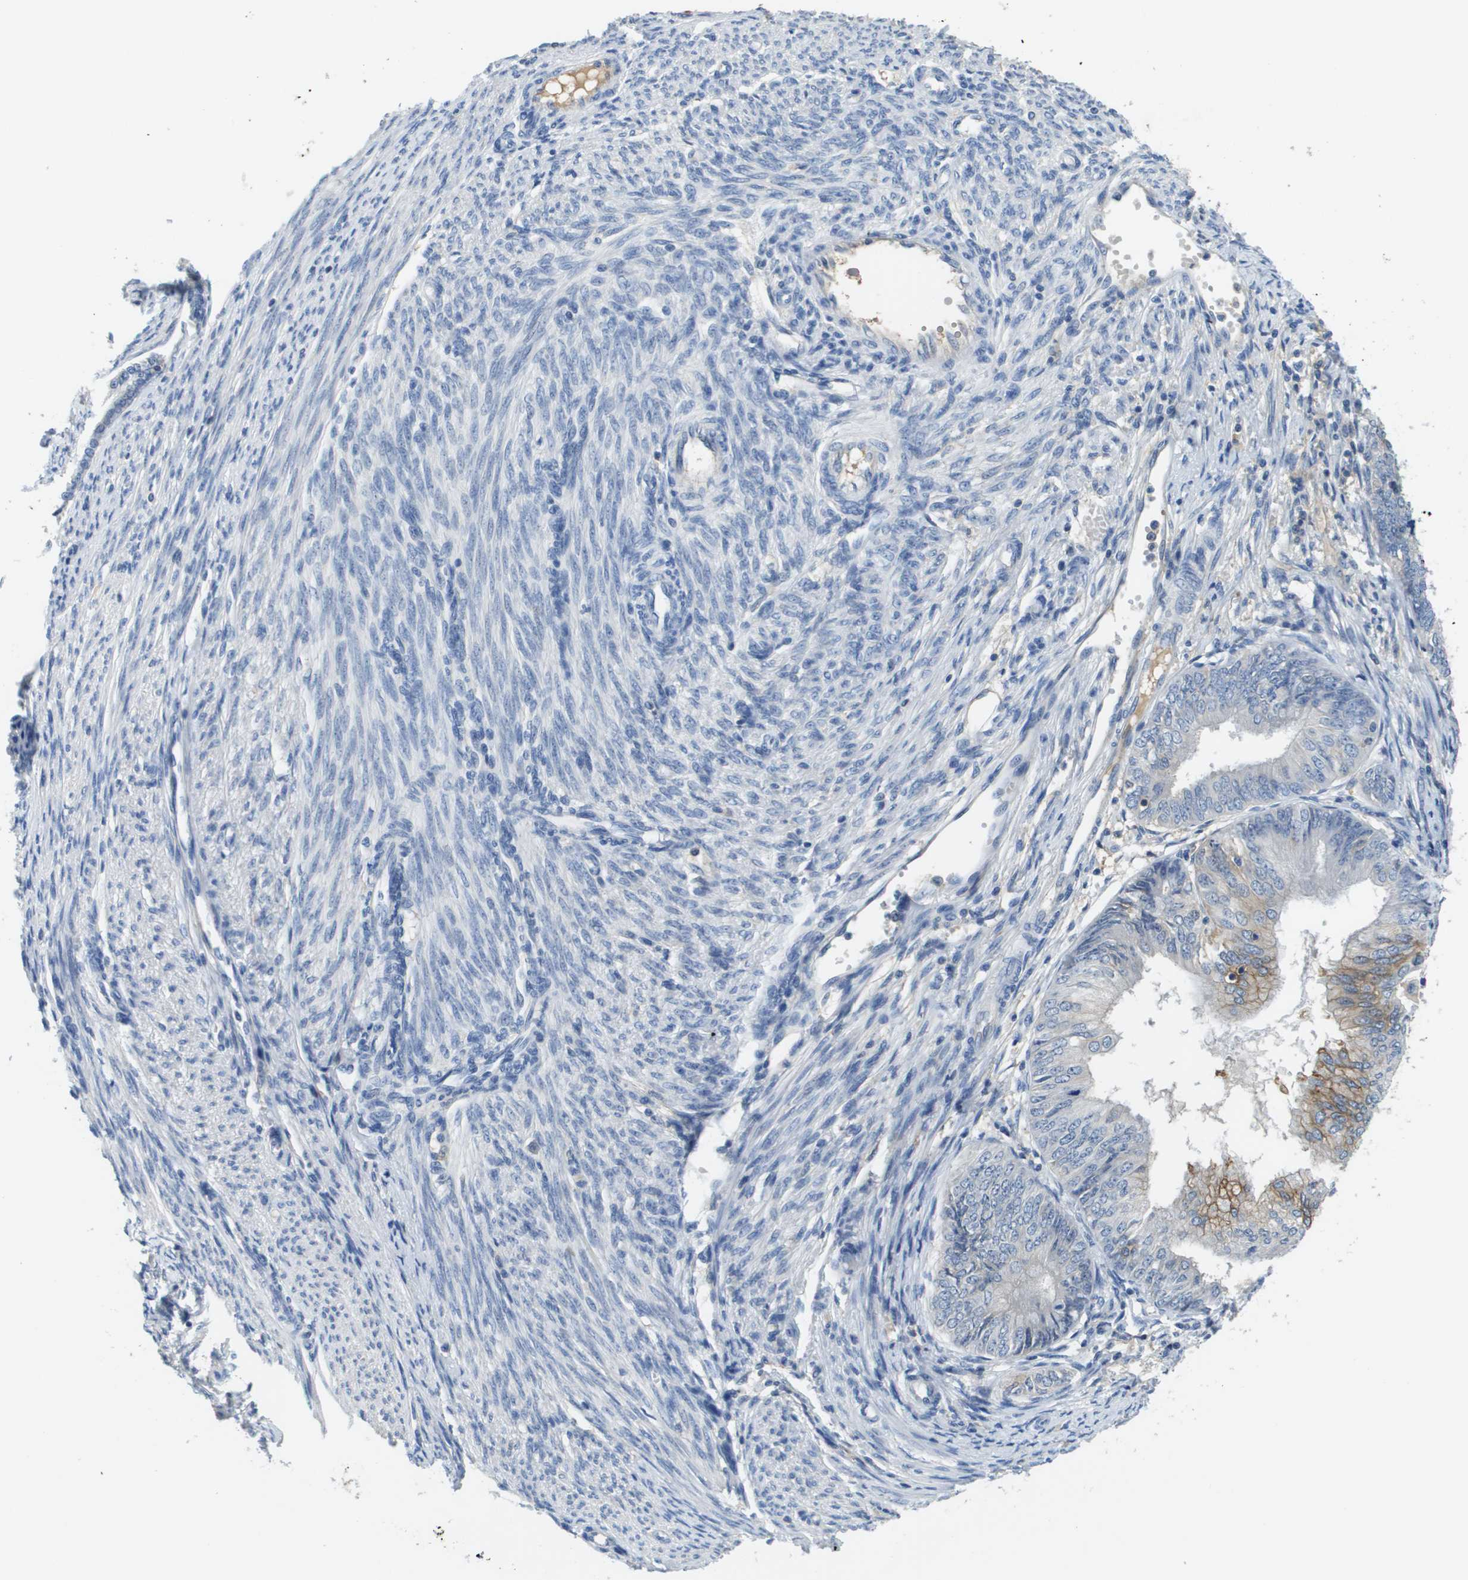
{"staining": {"intensity": "weak", "quantity": "<25%", "location": "cytoplasmic/membranous"}, "tissue": "endometrial cancer", "cell_type": "Tumor cells", "image_type": "cancer", "snomed": [{"axis": "morphology", "description": "Adenocarcinoma, NOS"}, {"axis": "topography", "description": "Endometrium"}], "caption": "Immunohistochemistry (IHC) histopathology image of neoplastic tissue: human endometrial cancer (adenocarcinoma) stained with DAB exhibits no significant protein positivity in tumor cells. Brightfield microscopy of IHC stained with DAB (brown) and hematoxylin (blue), captured at high magnification.", "gene": "SLC16A3", "patient": {"sex": "female", "age": 58}}